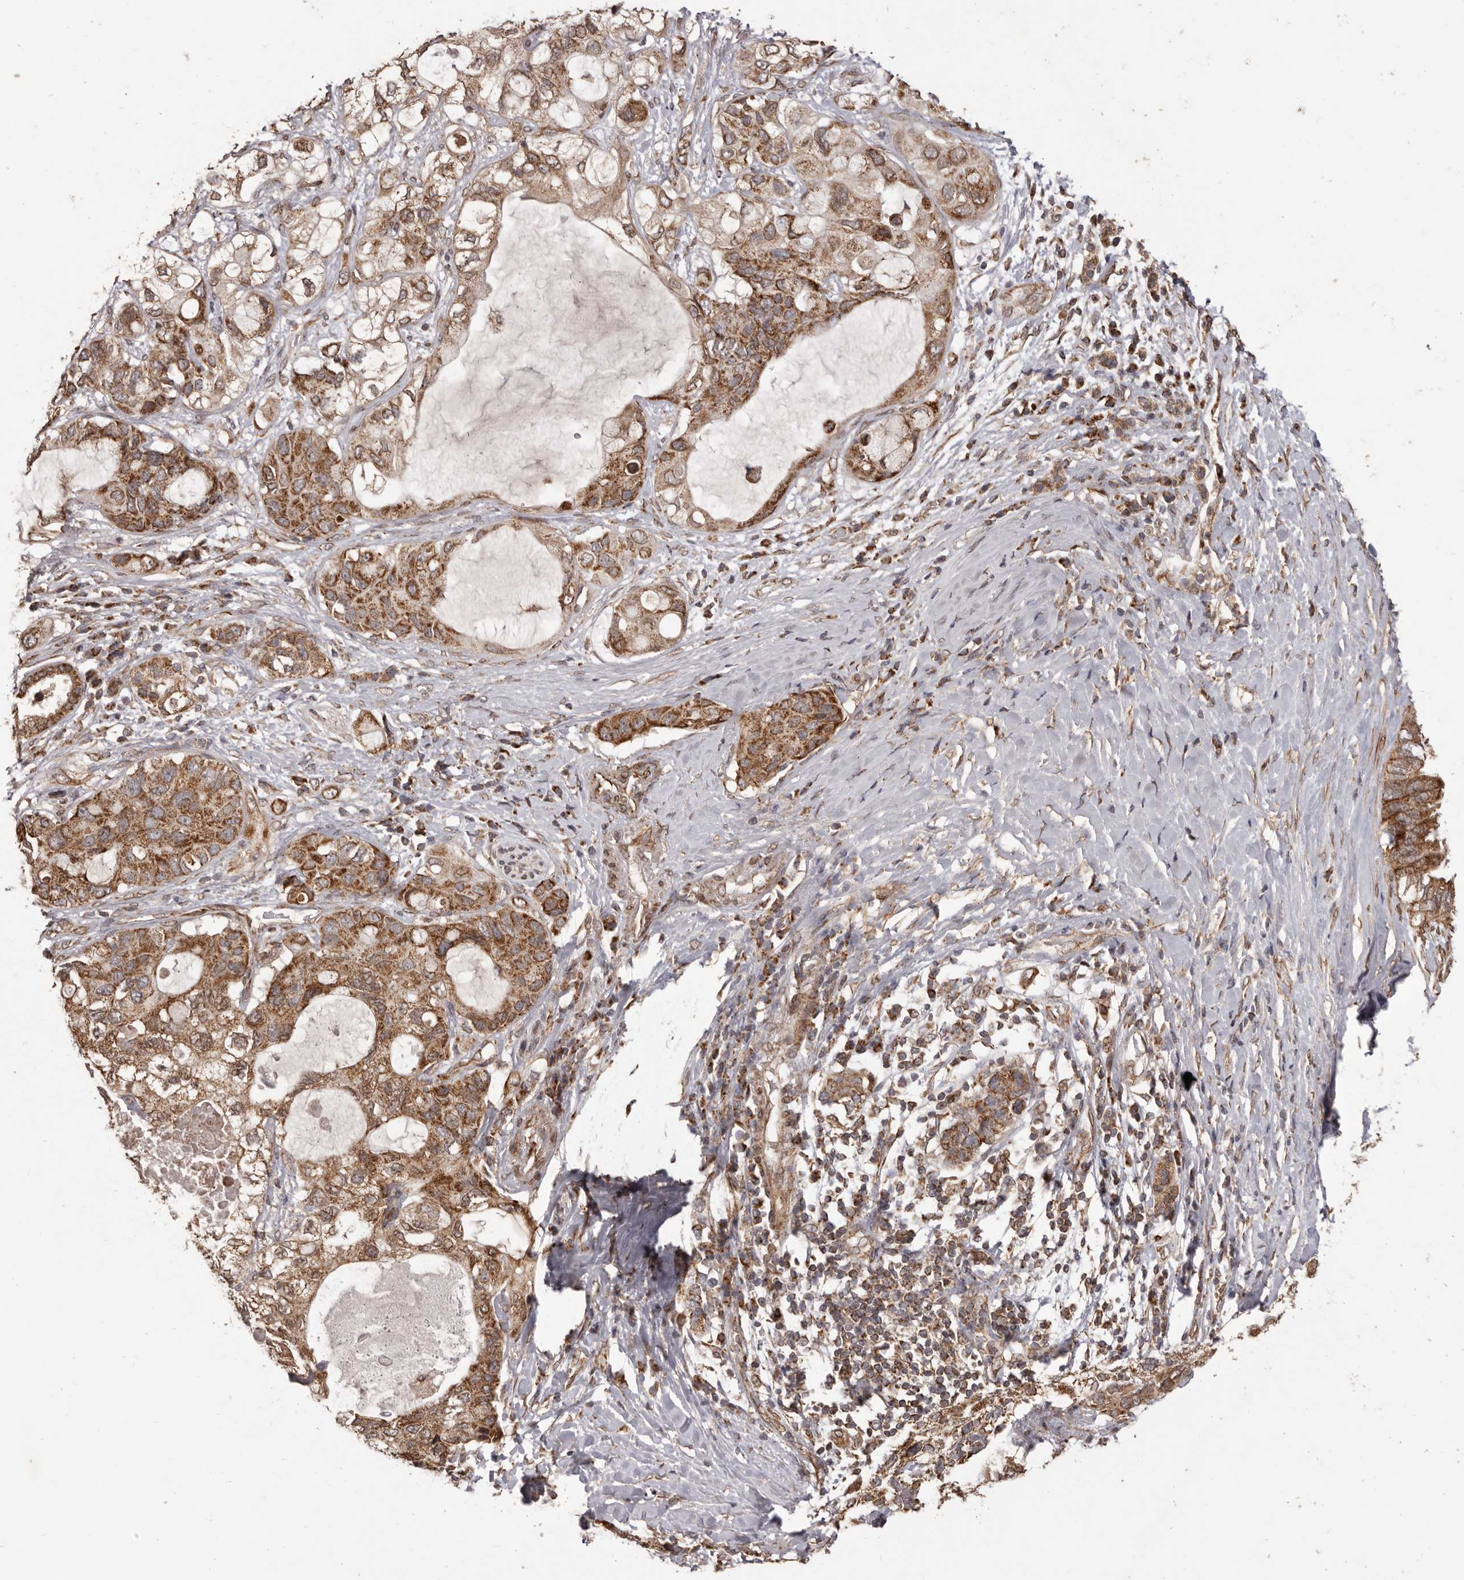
{"staining": {"intensity": "strong", "quantity": ">75%", "location": "cytoplasmic/membranous"}, "tissue": "pancreatic cancer", "cell_type": "Tumor cells", "image_type": "cancer", "snomed": [{"axis": "morphology", "description": "Adenocarcinoma, NOS"}, {"axis": "topography", "description": "Pancreas"}], "caption": "Brown immunohistochemical staining in pancreatic cancer (adenocarcinoma) displays strong cytoplasmic/membranous staining in about >75% of tumor cells. (DAB = brown stain, brightfield microscopy at high magnification).", "gene": "CHRM2", "patient": {"sex": "female", "age": 56}}